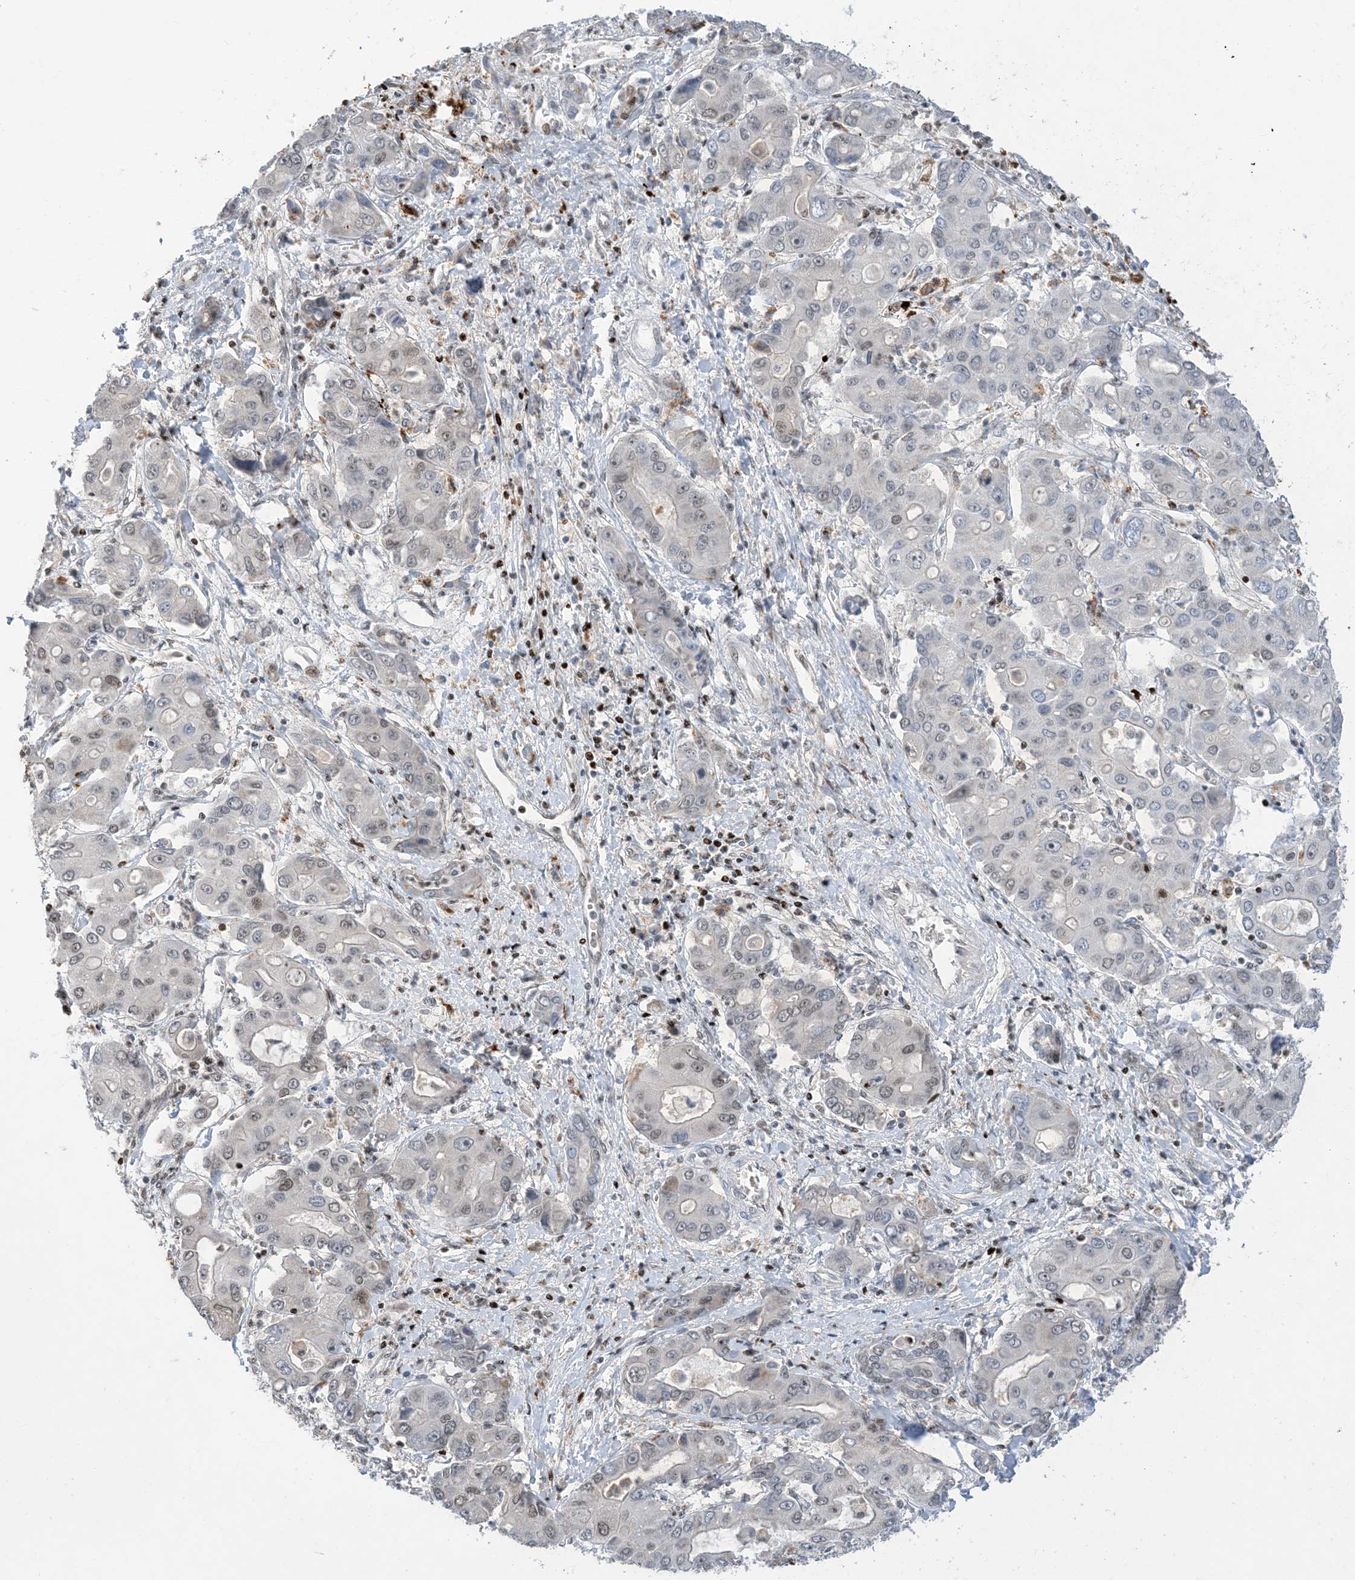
{"staining": {"intensity": "negative", "quantity": "none", "location": "none"}, "tissue": "liver cancer", "cell_type": "Tumor cells", "image_type": "cancer", "snomed": [{"axis": "morphology", "description": "Cholangiocarcinoma"}, {"axis": "topography", "description": "Liver"}], "caption": "An image of liver cancer stained for a protein shows no brown staining in tumor cells. Brightfield microscopy of immunohistochemistry stained with DAB (3,3'-diaminobenzidine) (brown) and hematoxylin (blue), captured at high magnification.", "gene": "SLC25A53", "patient": {"sex": "male", "age": 67}}